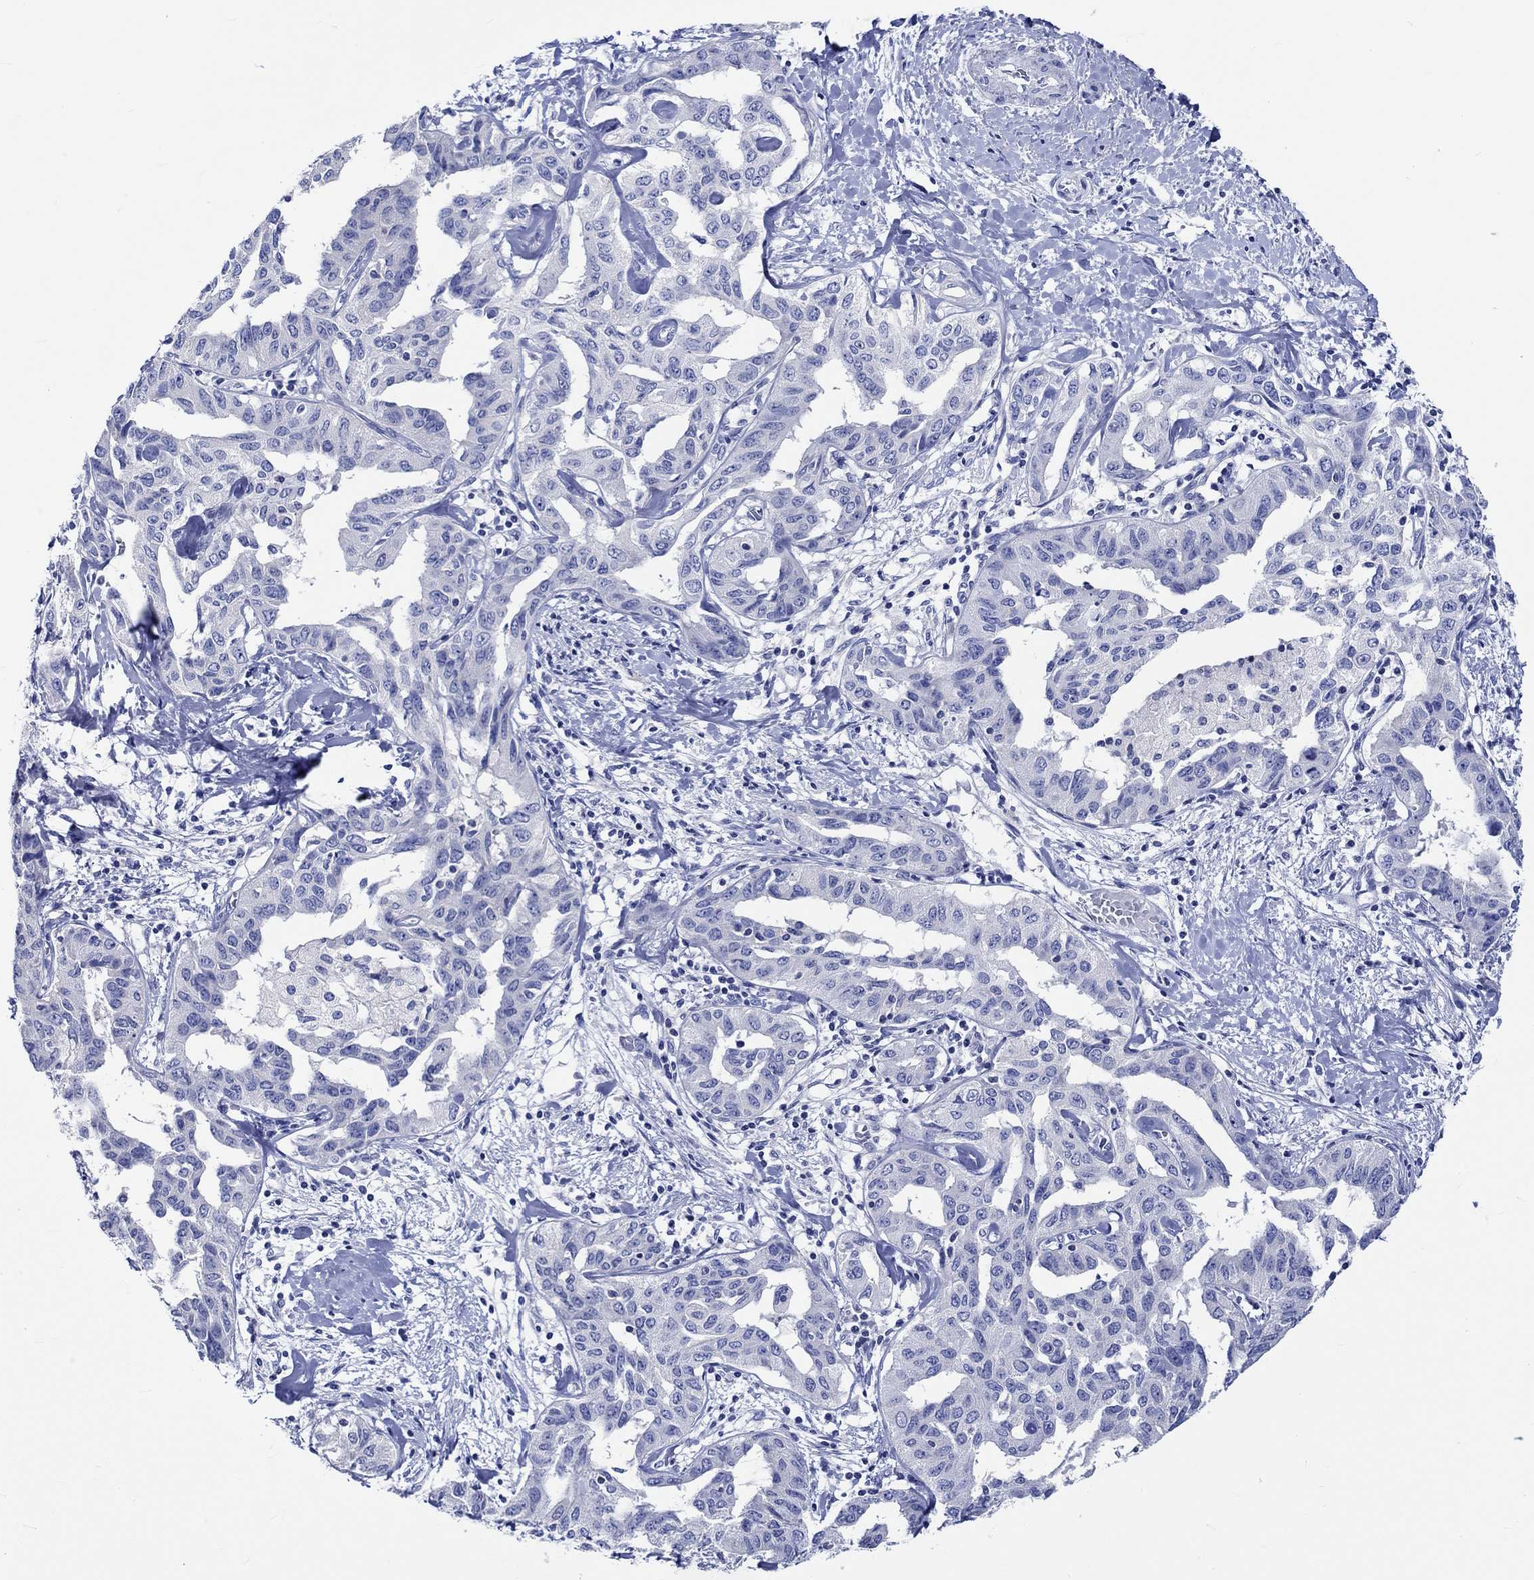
{"staining": {"intensity": "negative", "quantity": "none", "location": "none"}, "tissue": "liver cancer", "cell_type": "Tumor cells", "image_type": "cancer", "snomed": [{"axis": "morphology", "description": "Cholangiocarcinoma"}, {"axis": "topography", "description": "Liver"}], "caption": "Immunohistochemistry (IHC) of human liver cholangiocarcinoma demonstrates no positivity in tumor cells. (DAB immunohistochemistry, high magnification).", "gene": "PTPRN2", "patient": {"sex": "male", "age": 59}}